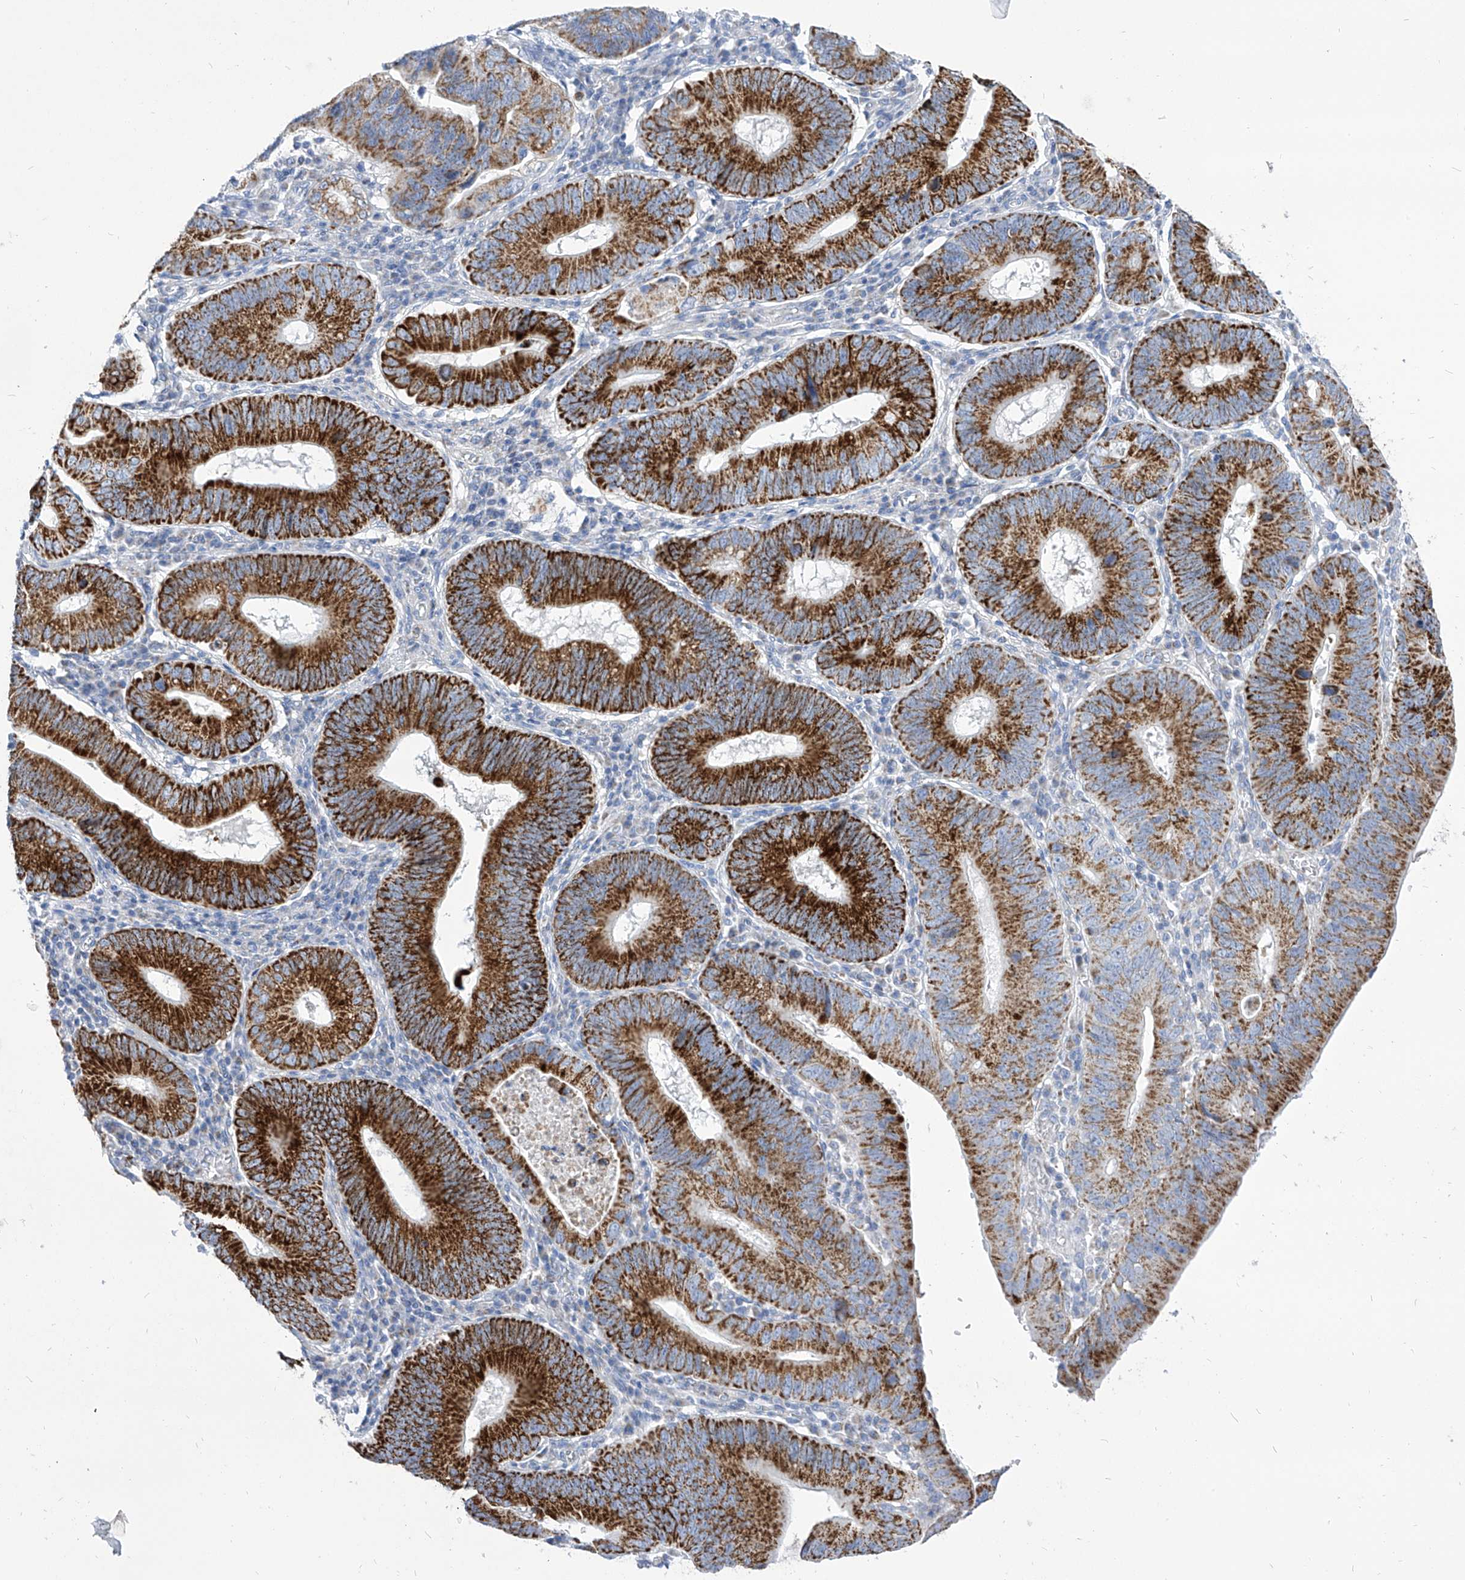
{"staining": {"intensity": "strong", "quantity": "25%-75%", "location": "cytoplasmic/membranous"}, "tissue": "stomach cancer", "cell_type": "Tumor cells", "image_type": "cancer", "snomed": [{"axis": "morphology", "description": "Adenocarcinoma, NOS"}, {"axis": "topography", "description": "Stomach"}], "caption": "IHC micrograph of neoplastic tissue: stomach adenocarcinoma stained using immunohistochemistry reveals high levels of strong protein expression localized specifically in the cytoplasmic/membranous of tumor cells, appearing as a cytoplasmic/membranous brown color.", "gene": "COQ3", "patient": {"sex": "male", "age": 59}}